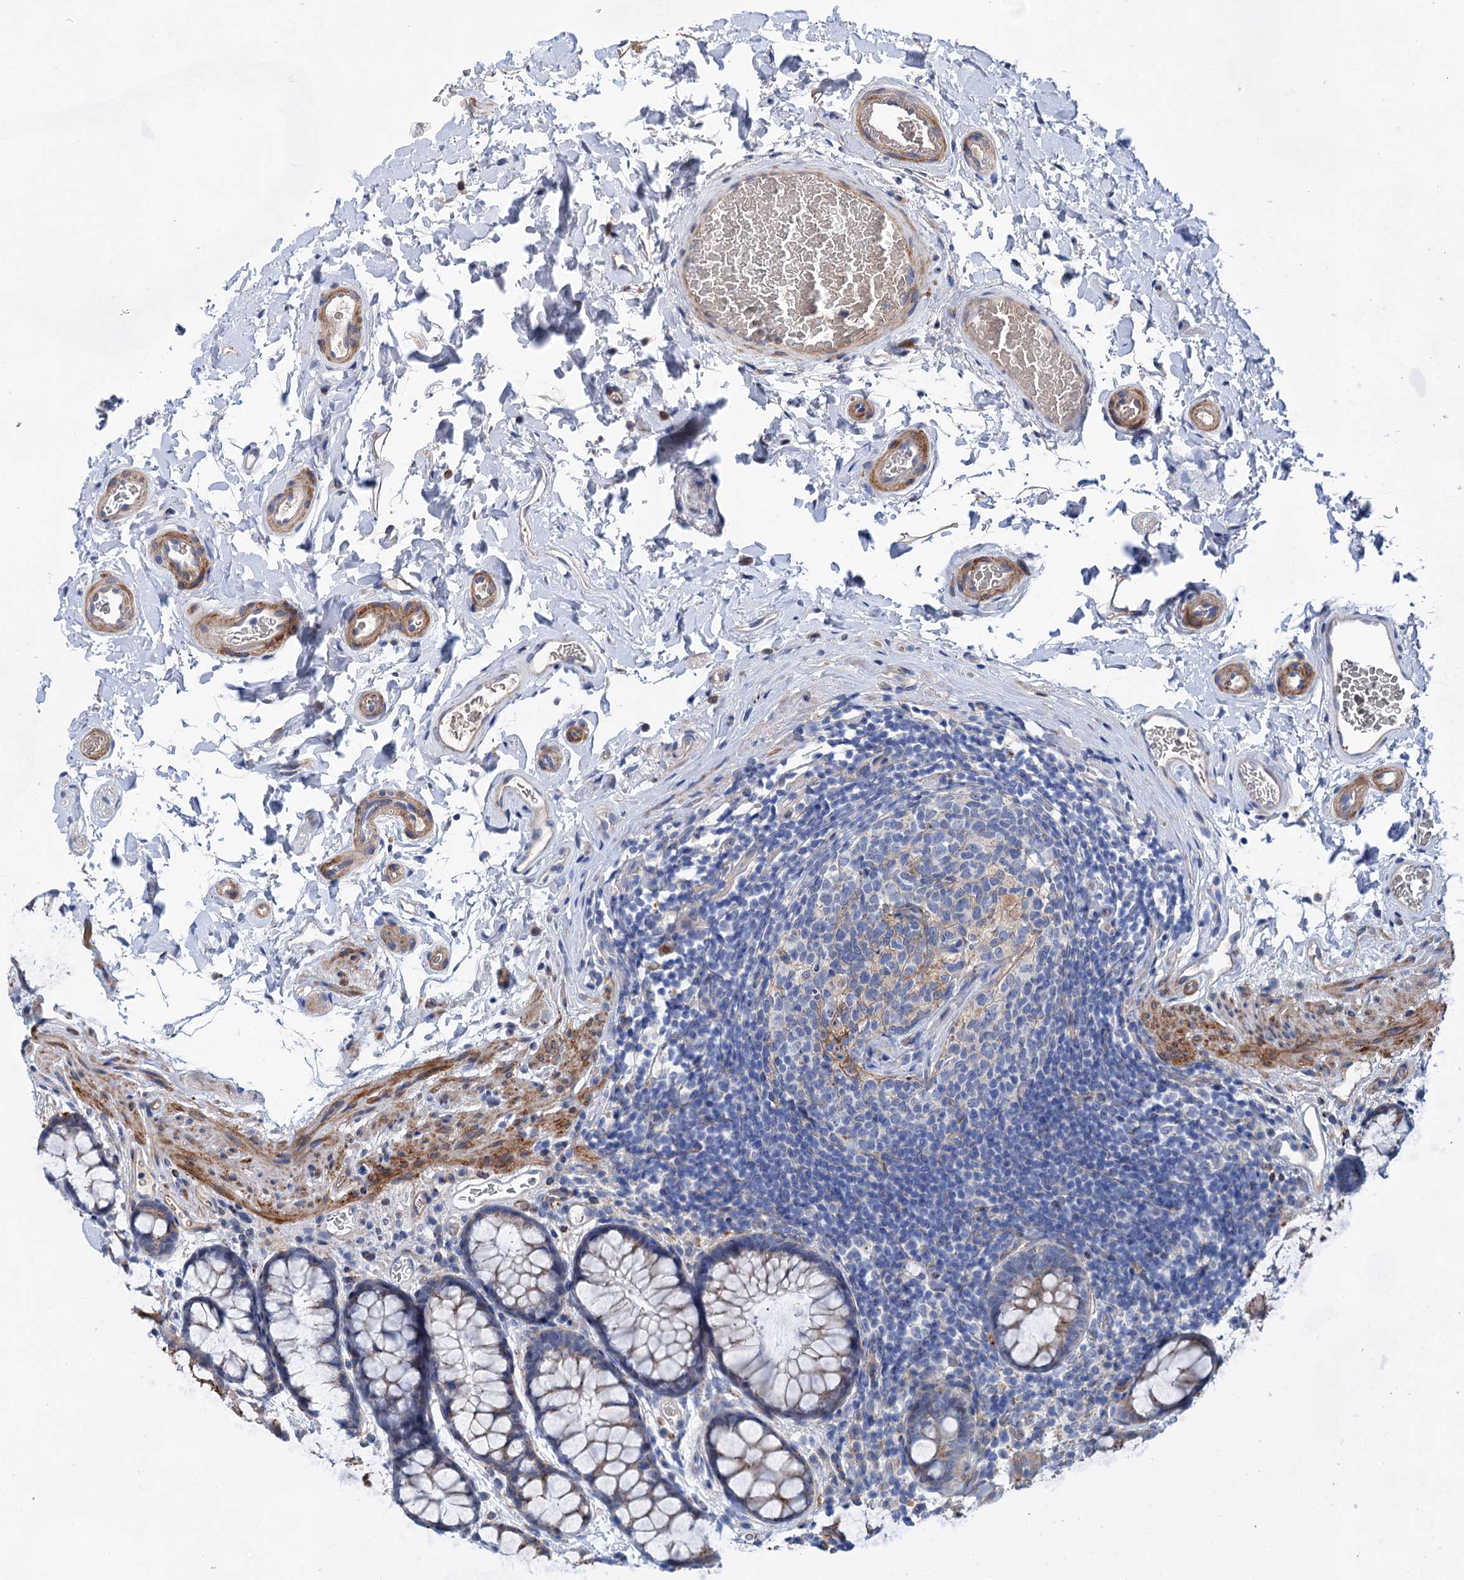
{"staining": {"intensity": "weak", "quantity": ">75%", "location": "cytoplasmic/membranous"}, "tissue": "colon", "cell_type": "Endothelial cells", "image_type": "normal", "snomed": [{"axis": "morphology", "description": "Normal tissue, NOS"}, {"axis": "topography", "description": "Colon"}], "caption": "High-power microscopy captured an IHC histopathology image of benign colon, revealing weak cytoplasmic/membranous staining in approximately >75% of endothelial cells.", "gene": "GPR155", "patient": {"sex": "female", "age": 82}}